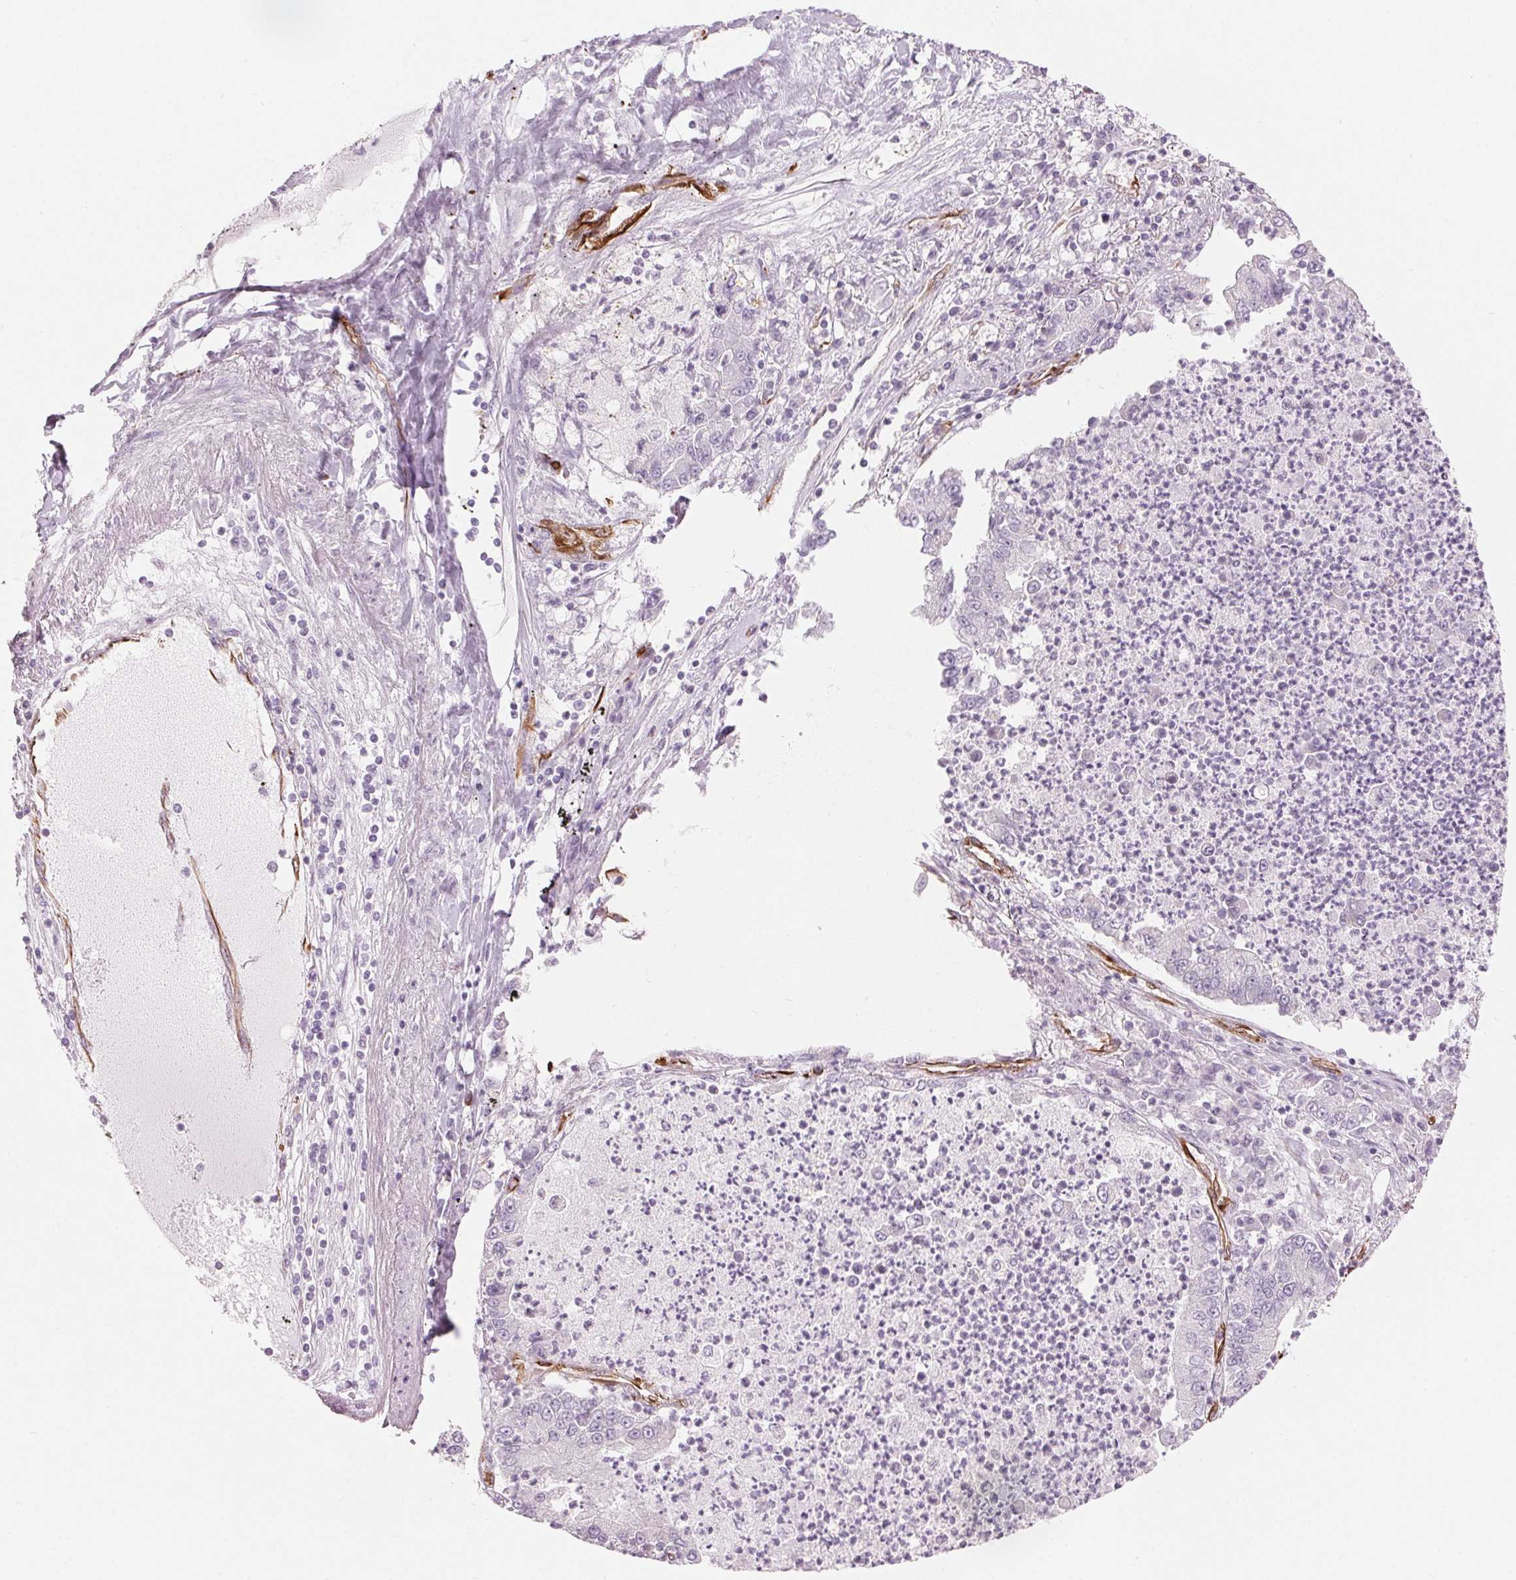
{"staining": {"intensity": "negative", "quantity": "none", "location": "none"}, "tissue": "lung cancer", "cell_type": "Tumor cells", "image_type": "cancer", "snomed": [{"axis": "morphology", "description": "Adenocarcinoma, NOS"}, {"axis": "topography", "description": "Lung"}], "caption": "The immunohistochemistry (IHC) image has no significant positivity in tumor cells of lung cancer tissue.", "gene": "CLPS", "patient": {"sex": "female", "age": 57}}